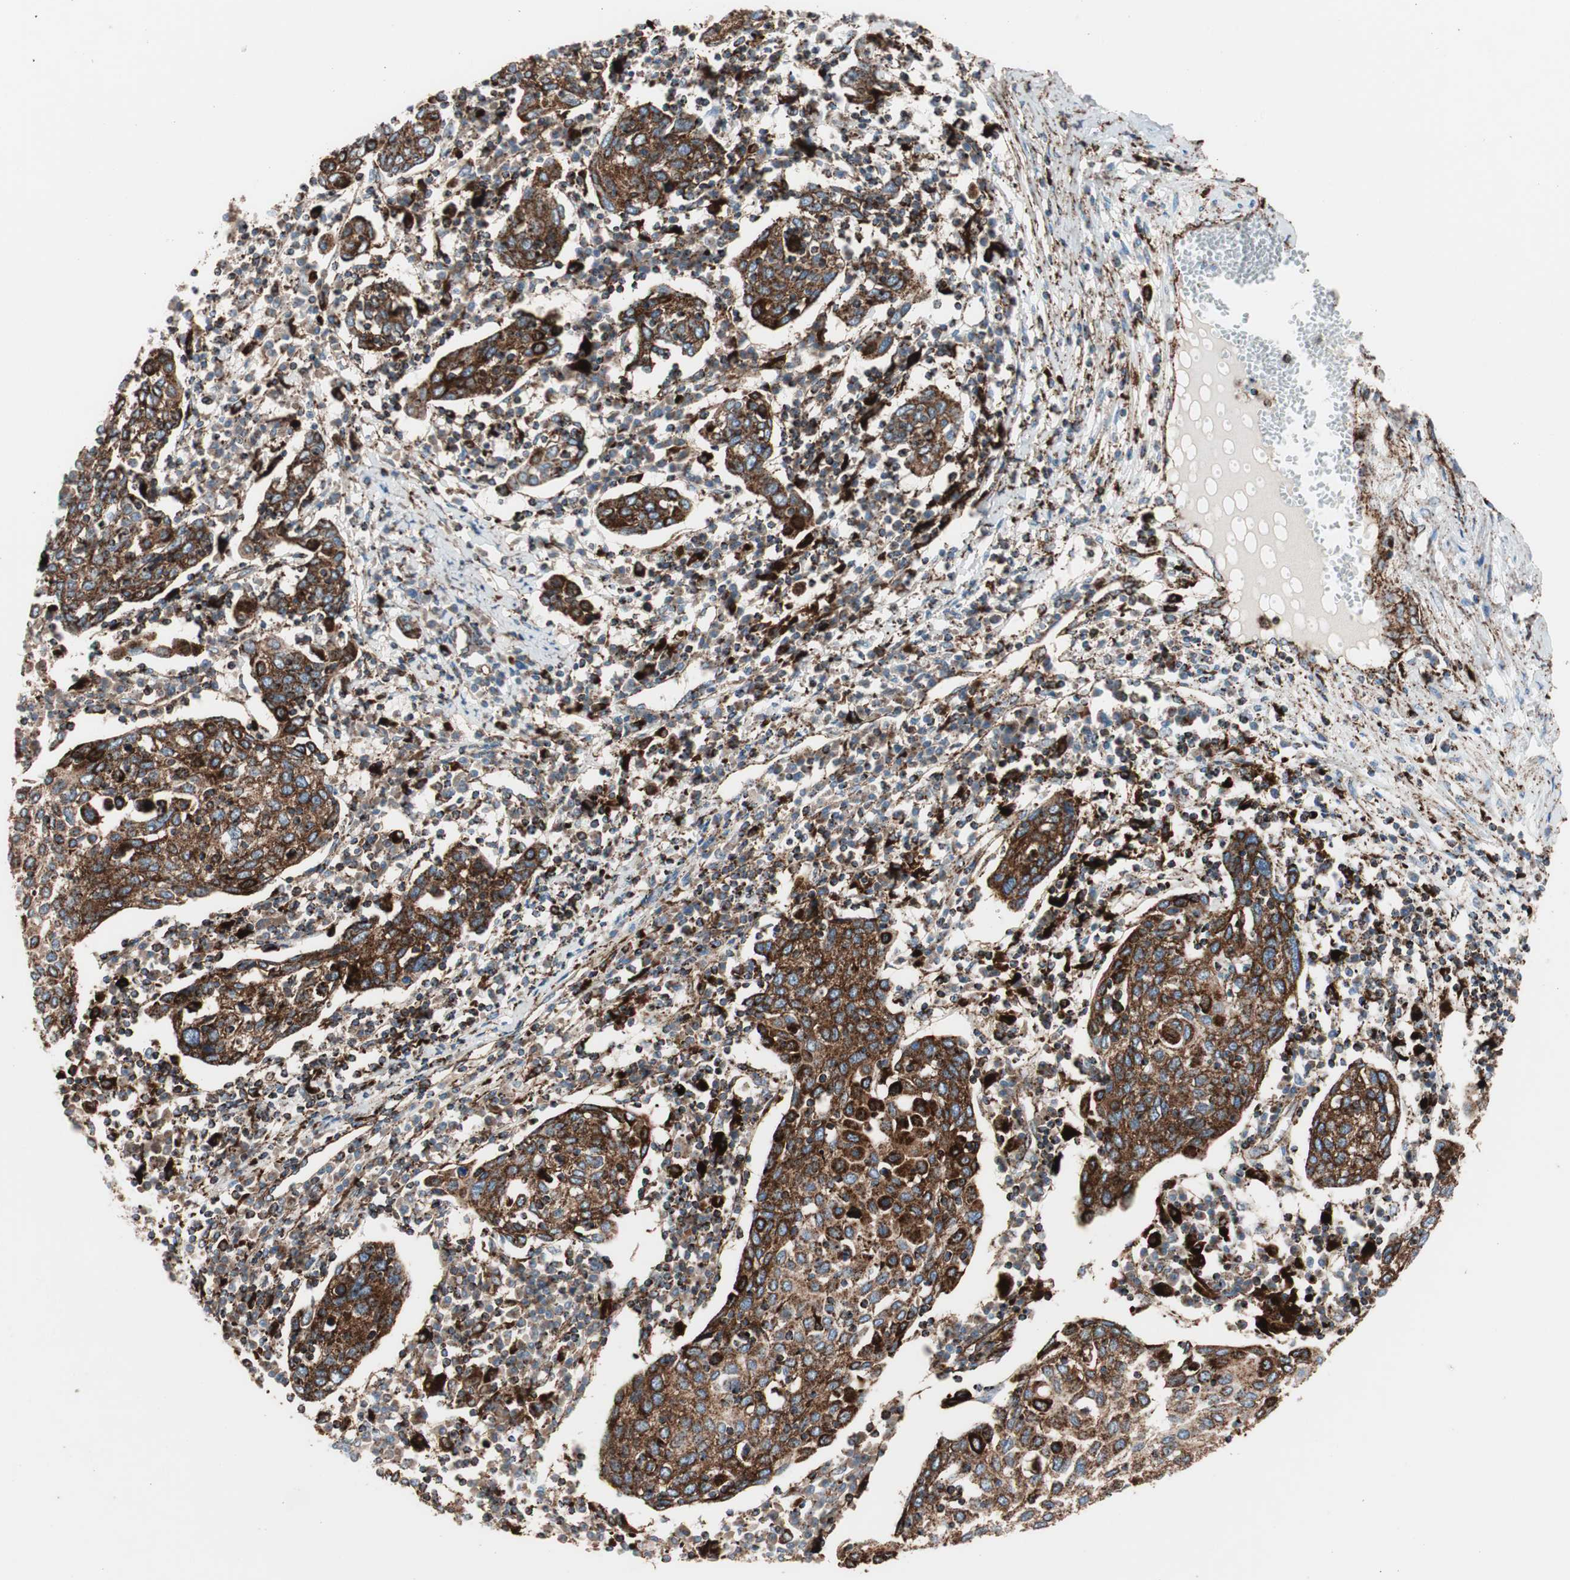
{"staining": {"intensity": "strong", "quantity": ">75%", "location": "cytoplasmic/membranous"}, "tissue": "cervical cancer", "cell_type": "Tumor cells", "image_type": "cancer", "snomed": [{"axis": "morphology", "description": "Squamous cell carcinoma, NOS"}, {"axis": "topography", "description": "Cervix"}], "caption": "Human cervical squamous cell carcinoma stained with a protein marker displays strong staining in tumor cells.", "gene": "LAMP1", "patient": {"sex": "female", "age": 40}}